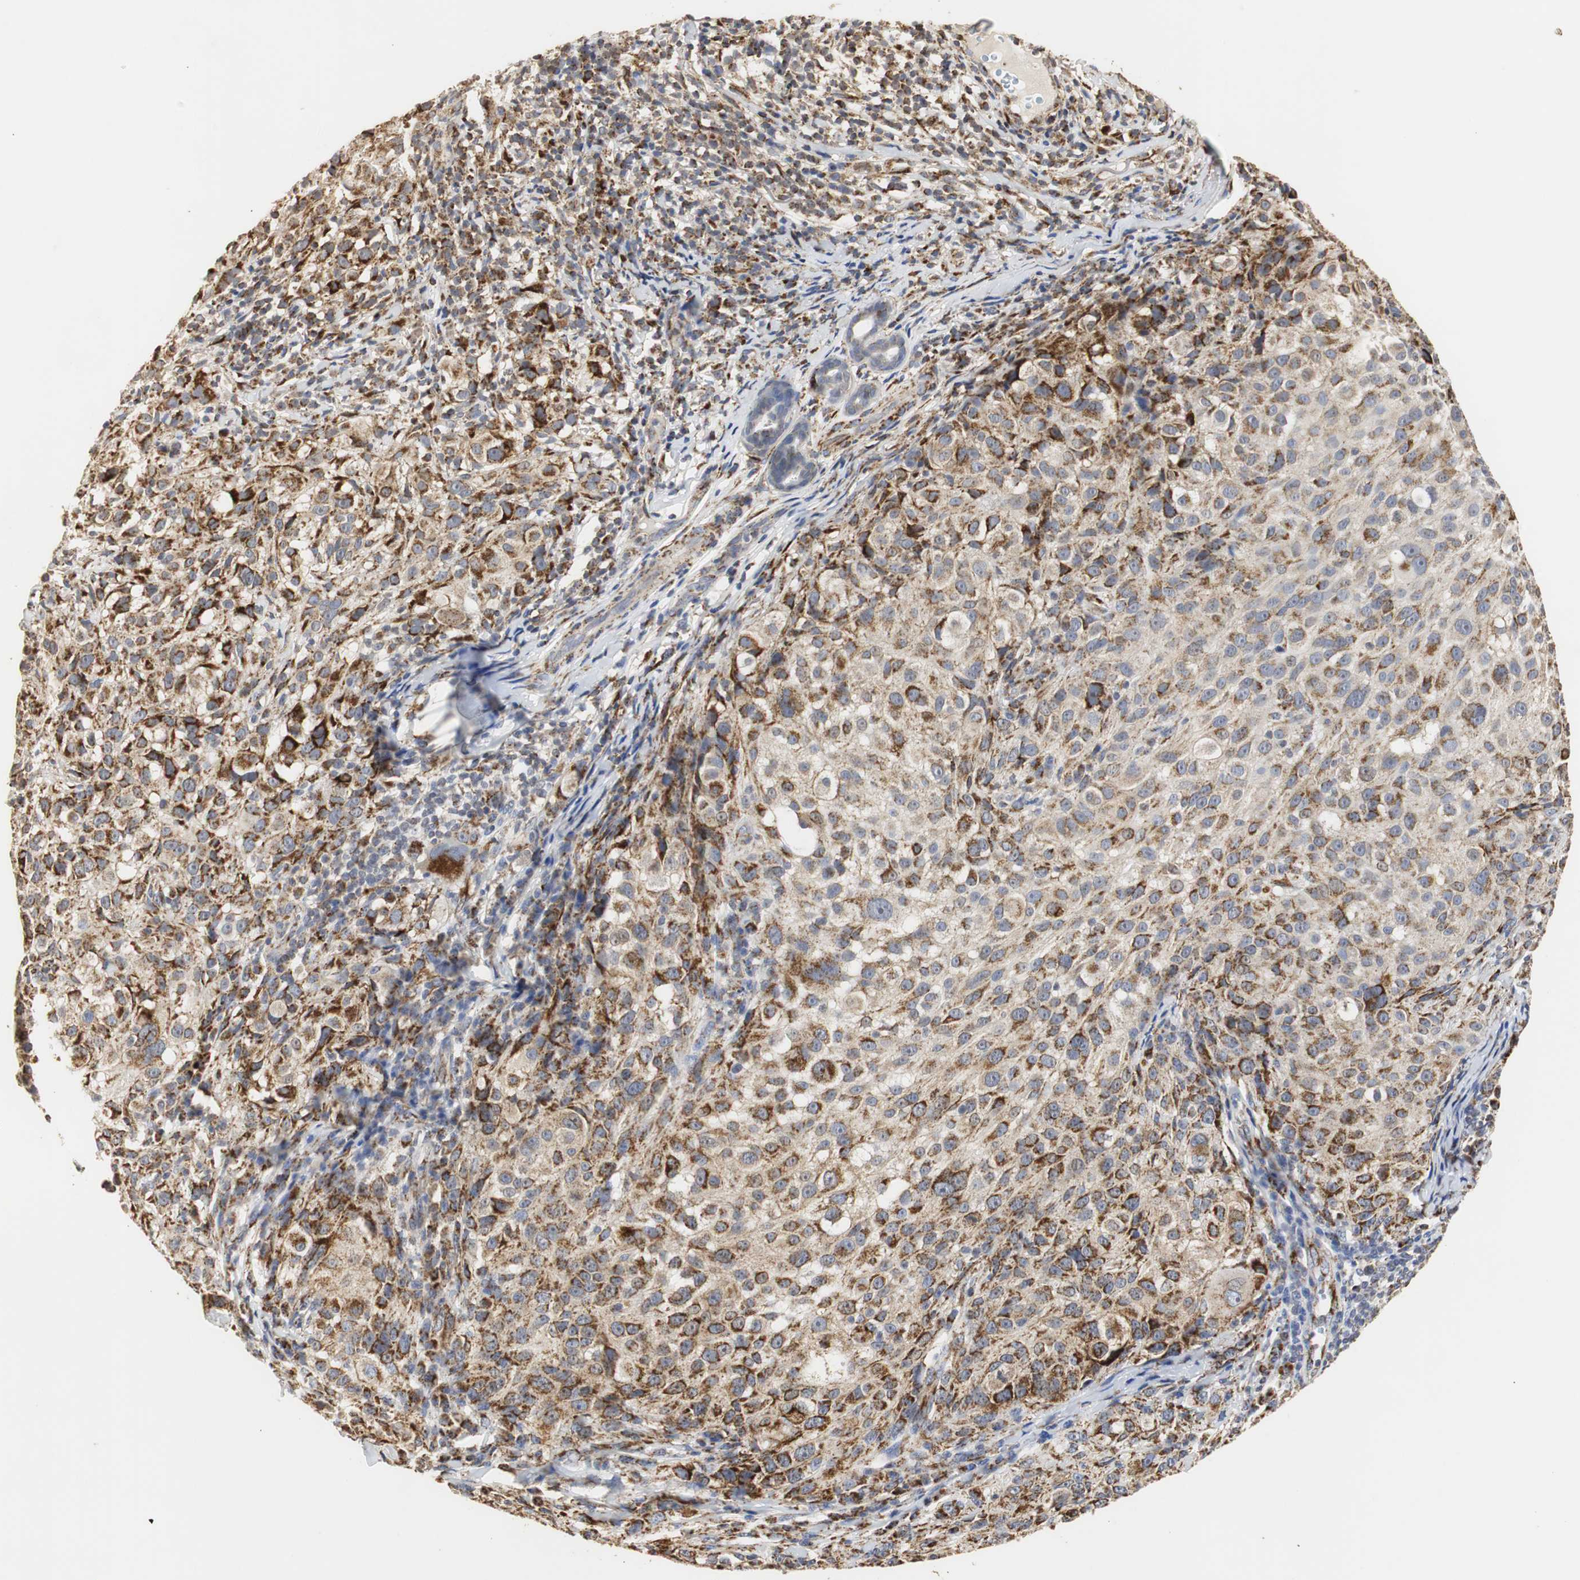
{"staining": {"intensity": "strong", "quantity": "25%-75%", "location": "cytoplasmic/membranous"}, "tissue": "melanoma", "cell_type": "Tumor cells", "image_type": "cancer", "snomed": [{"axis": "morphology", "description": "Necrosis, NOS"}, {"axis": "morphology", "description": "Malignant melanoma, NOS"}, {"axis": "topography", "description": "Skin"}], "caption": "Malignant melanoma stained with a protein marker reveals strong staining in tumor cells.", "gene": "HSD17B10", "patient": {"sex": "female", "age": 87}}